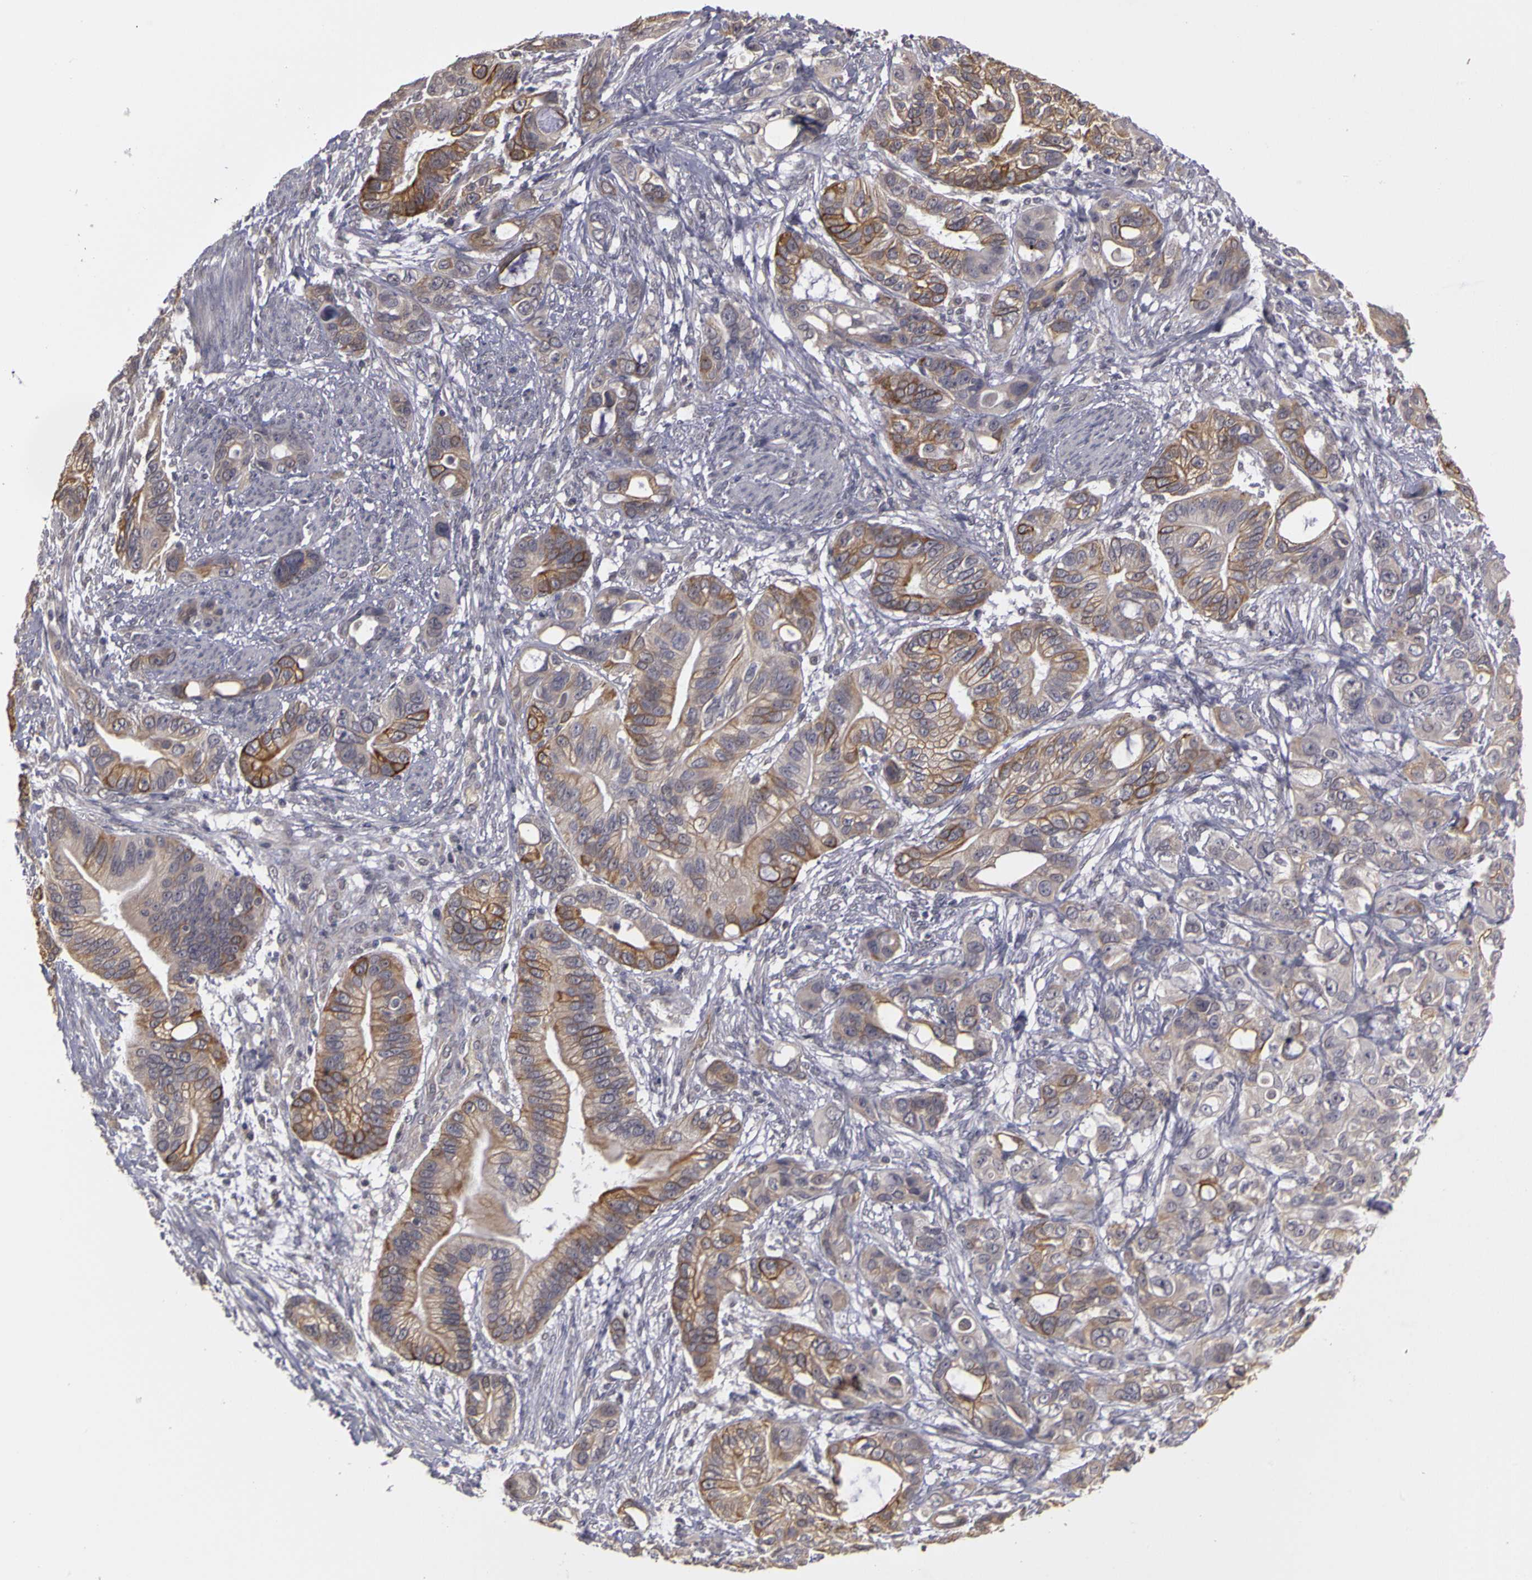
{"staining": {"intensity": "moderate", "quantity": "<25%", "location": "cytoplasmic/membranous"}, "tissue": "stomach cancer", "cell_type": "Tumor cells", "image_type": "cancer", "snomed": [{"axis": "morphology", "description": "Adenocarcinoma, NOS"}, {"axis": "topography", "description": "Stomach, upper"}], "caption": "Stomach adenocarcinoma stained with a brown dye reveals moderate cytoplasmic/membranous positive staining in approximately <25% of tumor cells.", "gene": "FRMD7", "patient": {"sex": "male", "age": 47}}